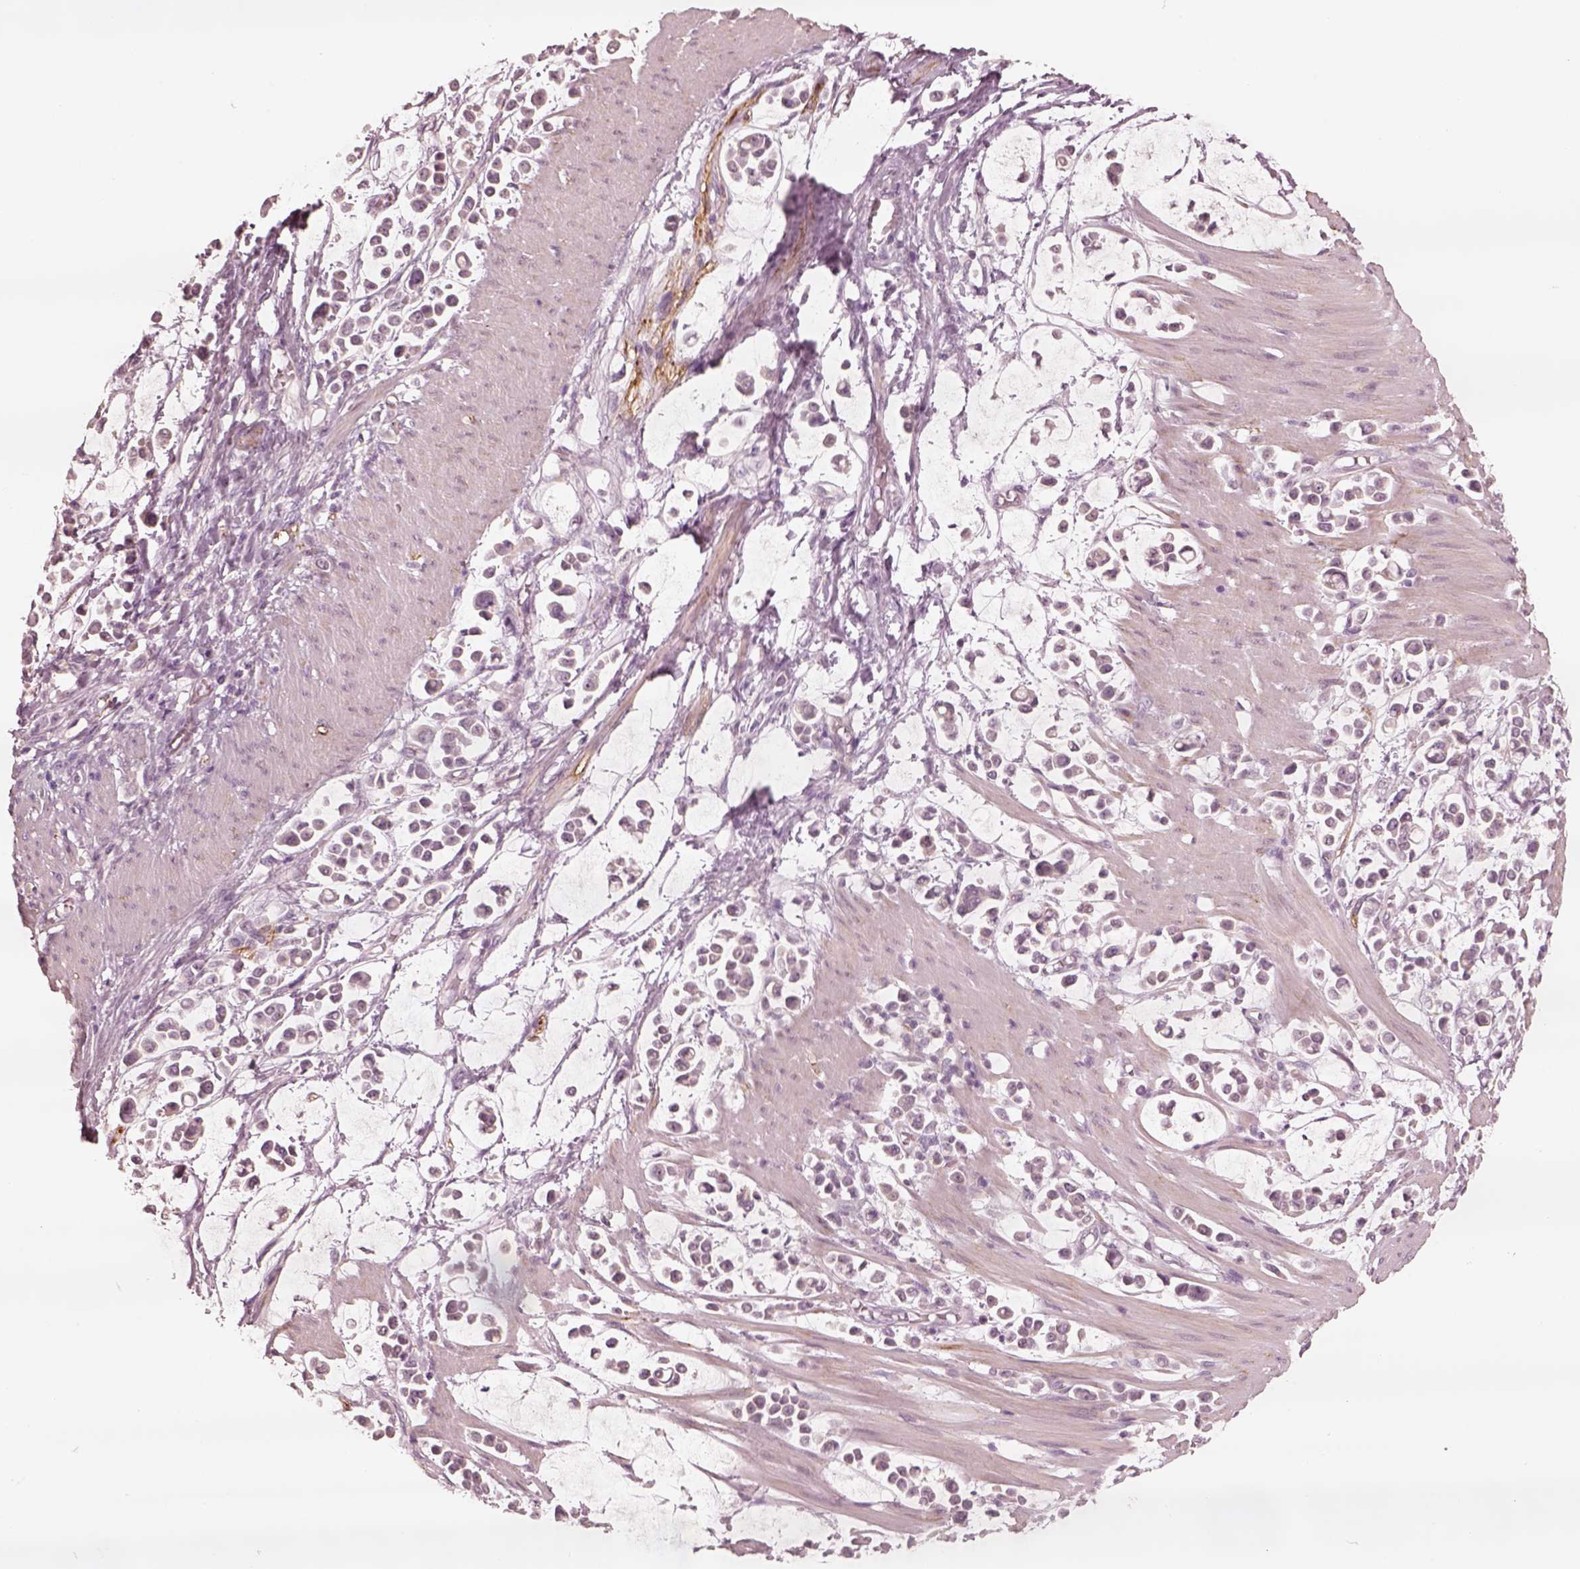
{"staining": {"intensity": "negative", "quantity": "none", "location": "none"}, "tissue": "stomach cancer", "cell_type": "Tumor cells", "image_type": "cancer", "snomed": [{"axis": "morphology", "description": "Adenocarcinoma, NOS"}, {"axis": "topography", "description": "Stomach"}], "caption": "Photomicrograph shows no protein positivity in tumor cells of stomach adenocarcinoma tissue.", "gene": "DNAAF9", "patient": {"sex": "male", "age": 82}}